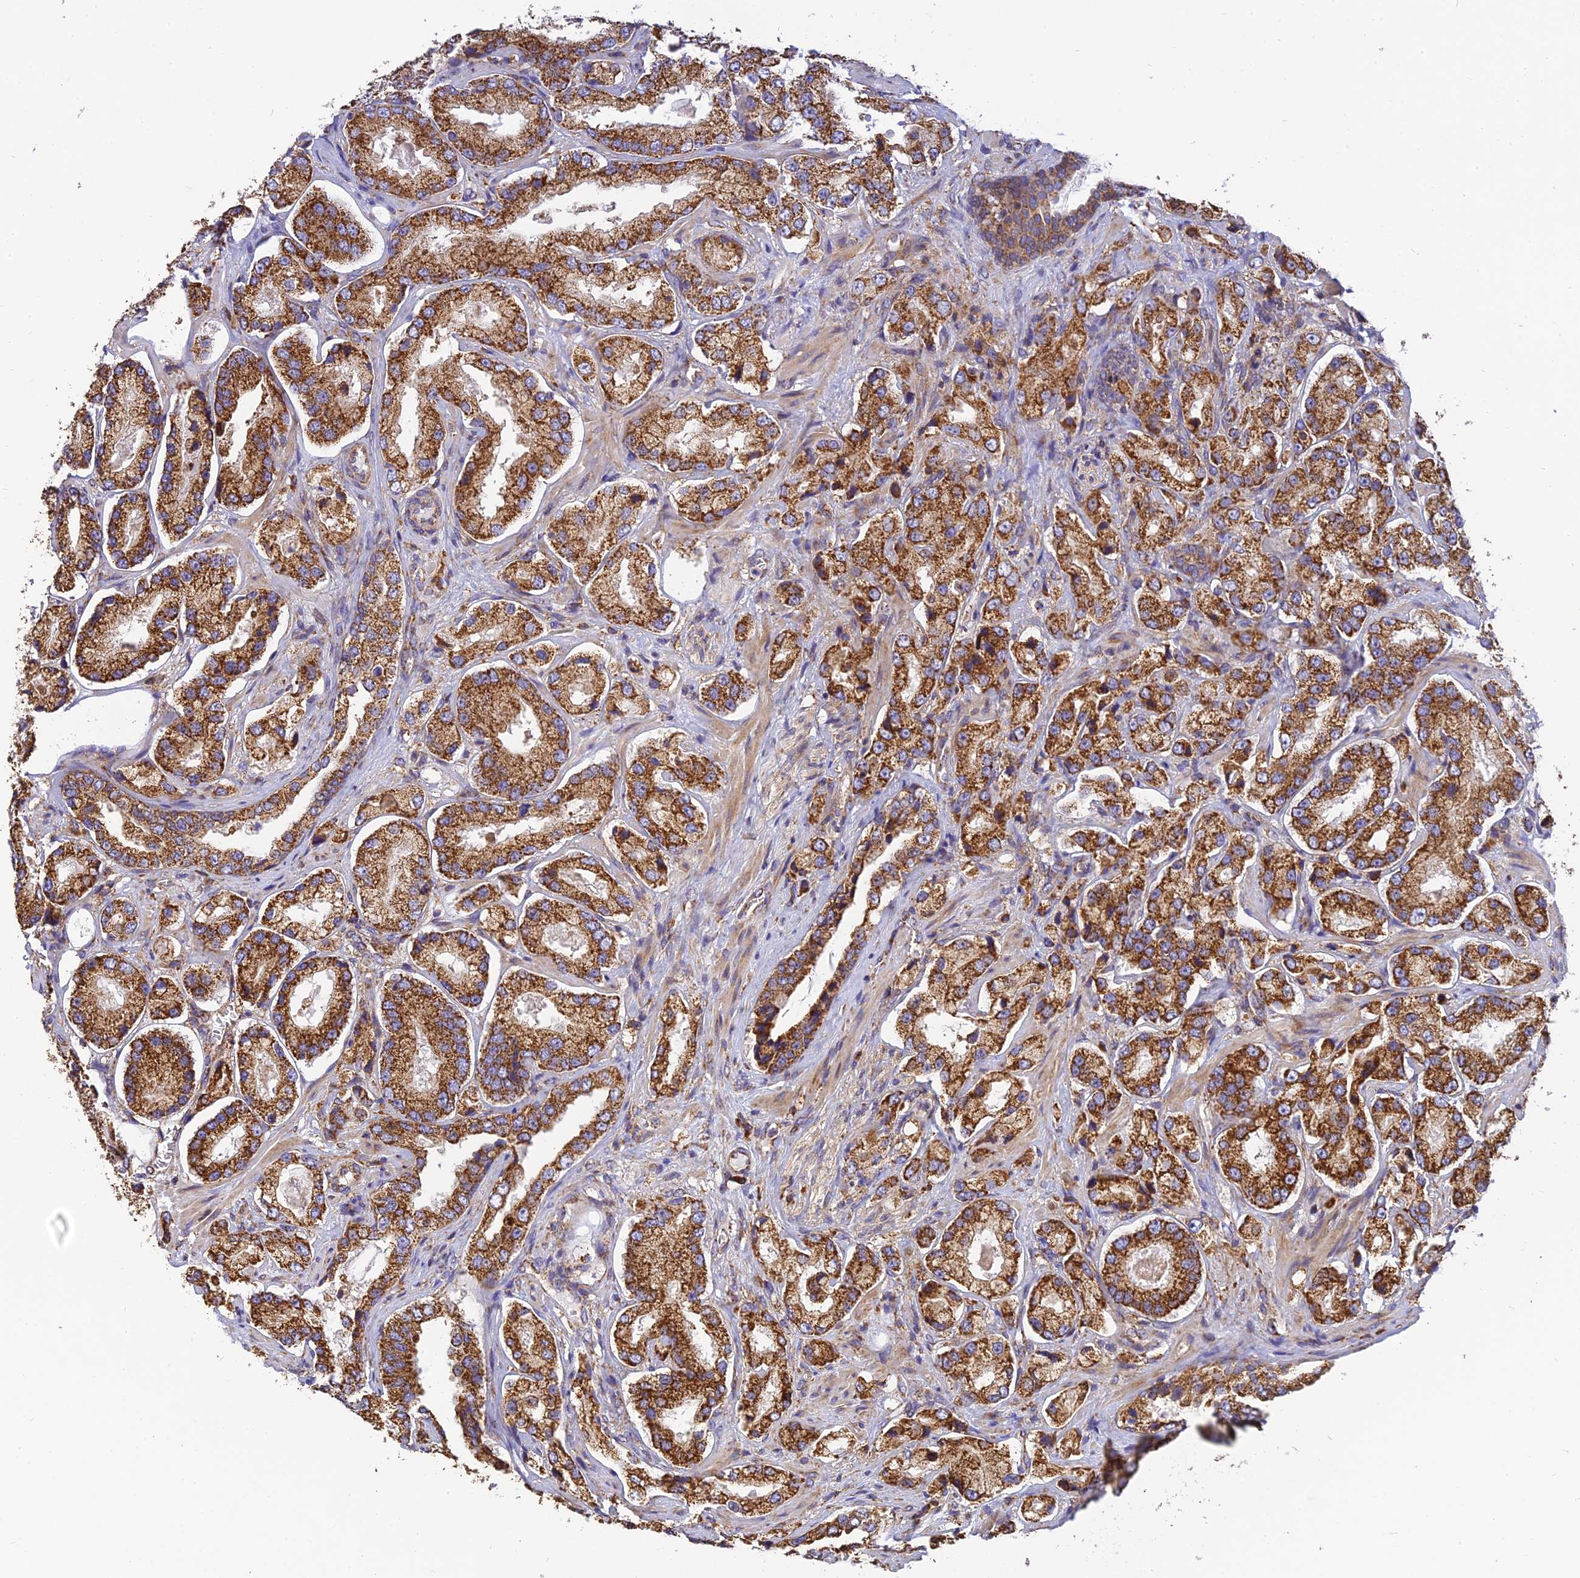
{"staining": {"intensity": "strong", "quantity": ">75%", "location": "cytoplasmic/membranous"}, "tissue": "prostate cancer", "cell_type": "Tumor cells", "image_type": "cancer", "snomed": [{"axis": "morphology", "description": "Adenocarcinoma, High grade"}, {"axis": "topography", "description": "Prostate"}], "caption": "Immunohistochemistry (IHC) of adenocarcinoma (high-grade) (prostate) demonstrates high levels of strong cytoplasmic/membranous positivity in approximately >75% of tumor cells. (IHC, brightfield microscopy, high magnification).", "gene": "THUMPD2", "patient": {"sex": "male", "age": 64}}